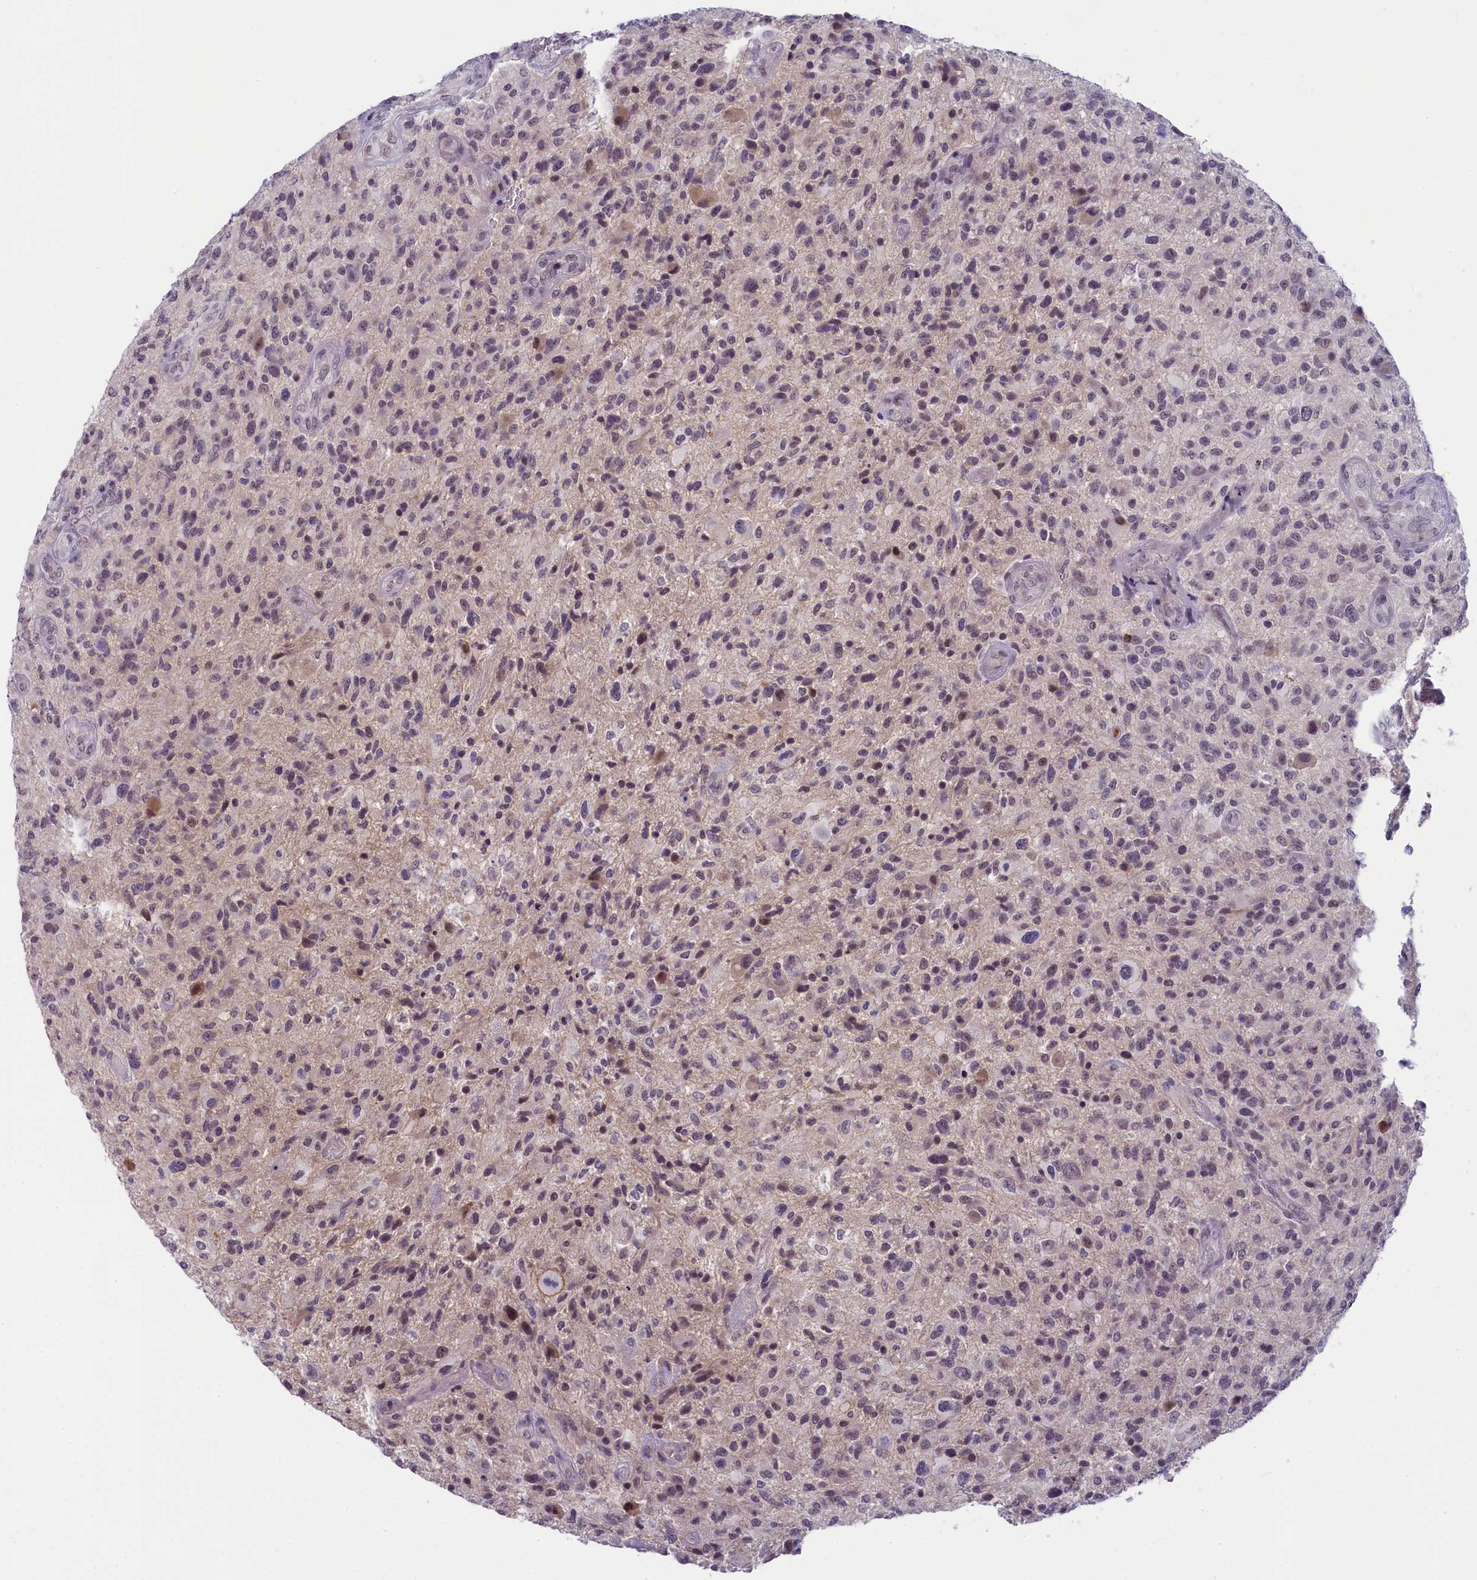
{"staining": {"intensity": "moderate", "quantity": ">75%", "location": "nuclear"}, "tissue": "glioma", "cell_type": "Tumor cells", "image_type": "cancer", "snomed": [{"axis": "morphology", "description": "Glioma, malignant, High grade"}, {"axis": "topography", "description": "Brain"}], "caption": "Moderate nuclear positivity for a protein is present in approximately >75% of tumor cells of glioma using IHC.", "gene": "CRAMP1", "patient": {"sex": "male", "age": 47}}